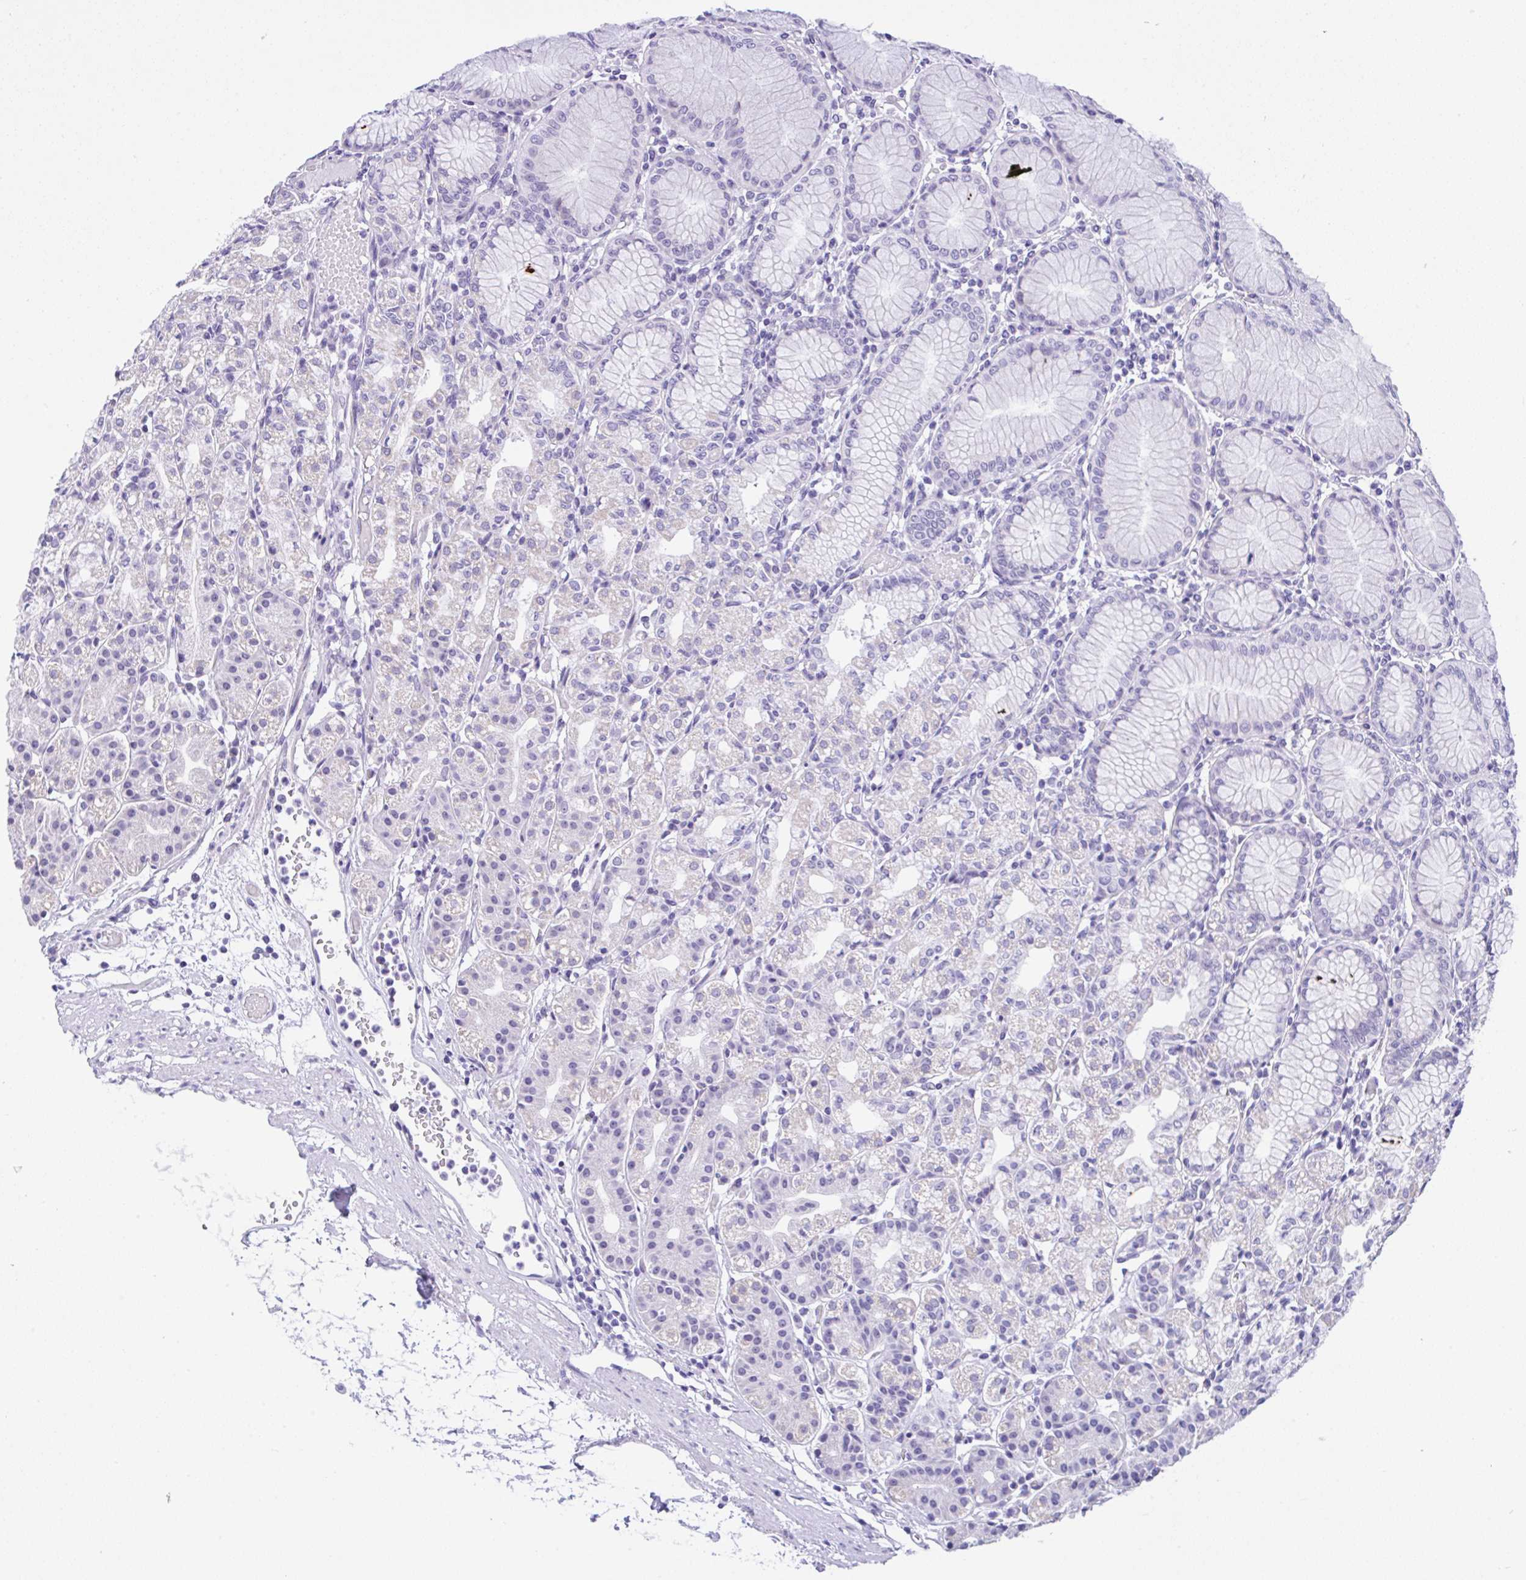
{"staining": {"intensity": "negative", "quantity": "none", "location": "none"}, "tissue": "stomach", "cell_type": "Glandular cells", "image_type": "normal", "snomed": [{"axis": "morphology", "description": "Normal tissue, NOS"}, {"axis": "topography", "description": "Stomach"}], "caption": "Immunohistochemistry (IHC) of normal human stomach reveals no staining in glandular cells.", "gene": "YBX2", "patient": {"sex": "female", "age": 57}}